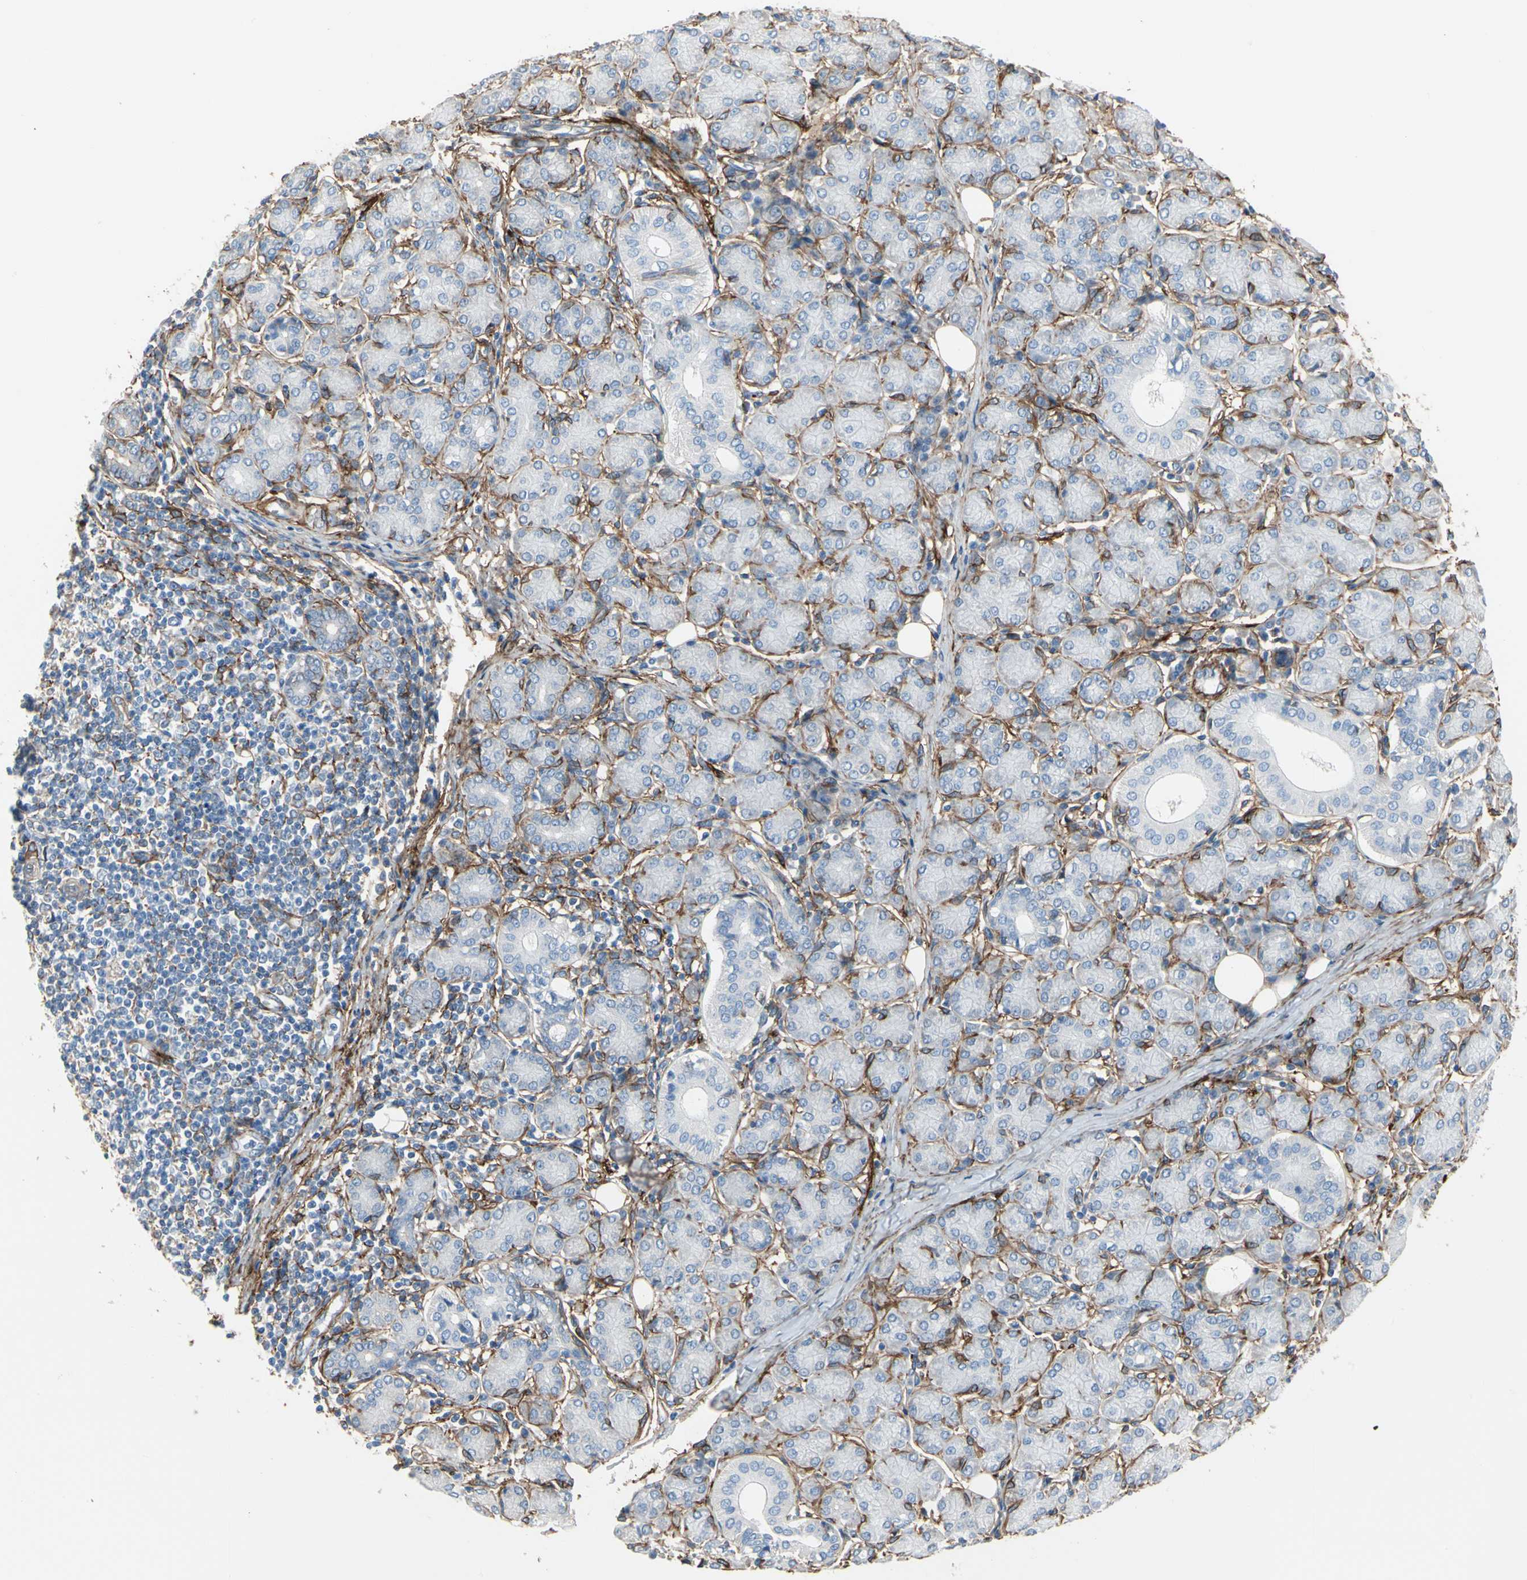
{"staining": {"intensity": "negative", "quantity": "none", "location": "none"}, "tissue": "salivary gland", "cell_type": "Glandular cells", "image_type": "normal", "snomed": [{"axis": "morphology", "description": "Normal tissue, NOS"}, {"axis": "morphology", "description": "Inflammation, NOS"}, {"axis": "topography", "description": "Lymph node"}, {"axis": "topography", "description": "Salivary gland"}], "caption": "Salivary gland stained for a protein using immunohistochemistry (IHC) reveals no expression glandular cells.", "gene": "EPB41L2", "patient": {"sex": "male", "age": 3}}